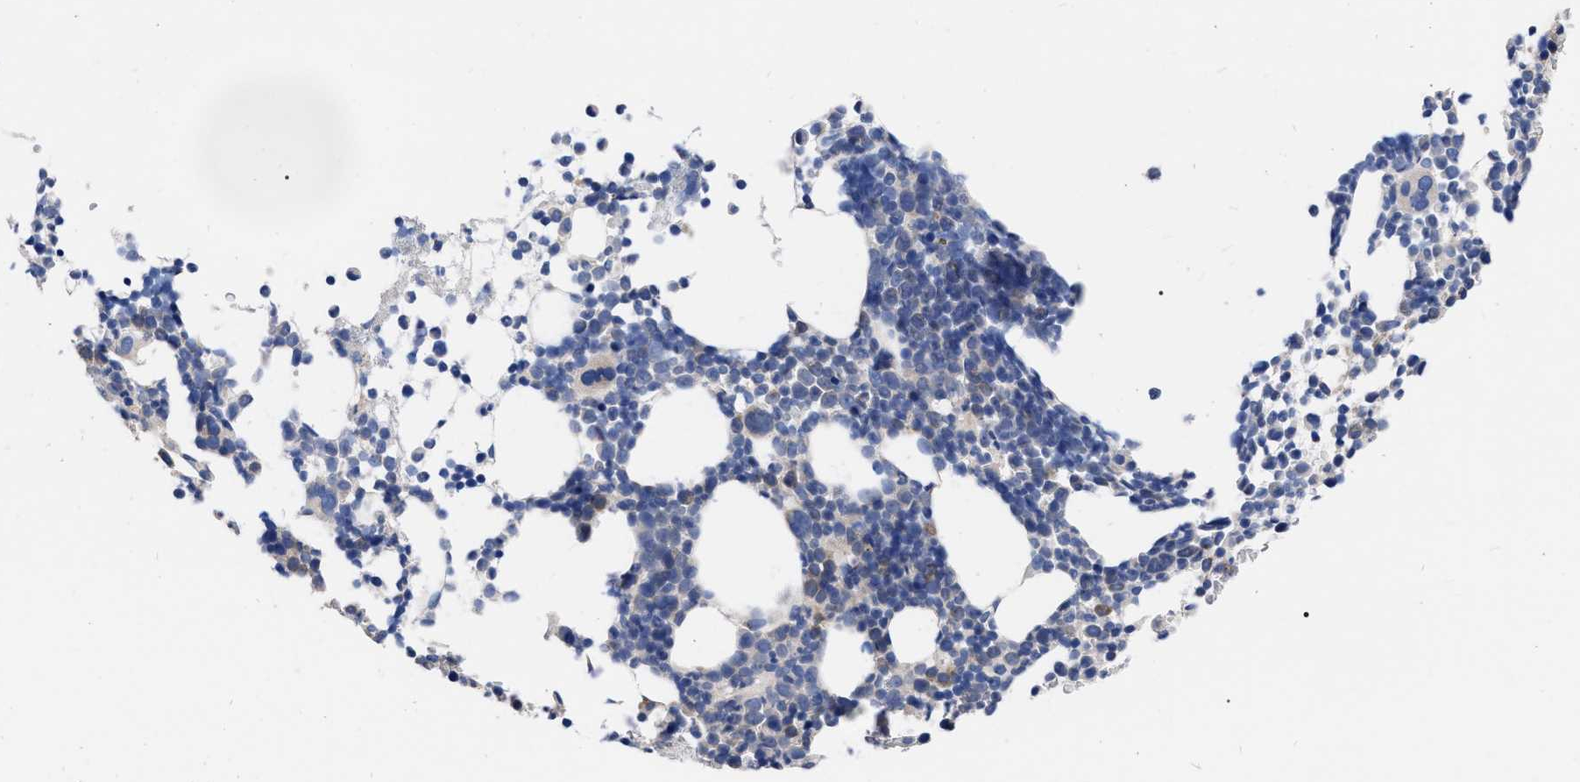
{"staining": {"intensity": "moderate", "quantity": "<25%", "location": "cytoplasmic/membranous"}, "tissue": "bone marrow", "cell_type": "Hematopoietic cells", "image_type": "normal", "snomed": [{"axis": "morphology", "description": "Normal tissue, NOS"}, {"axis": "morphology", "description": "Inflammation, NOS"}, {"axis": "topography", "description": "Bone marrow"}], "caption": "Bone marrow stained with a brown dye reveals moderate cytoplasmic/membranous positive positivity in about <25% of hematopoietic cells.", "gene": "CDKN2C", "patient": {"sex": "female", "age": 67}}